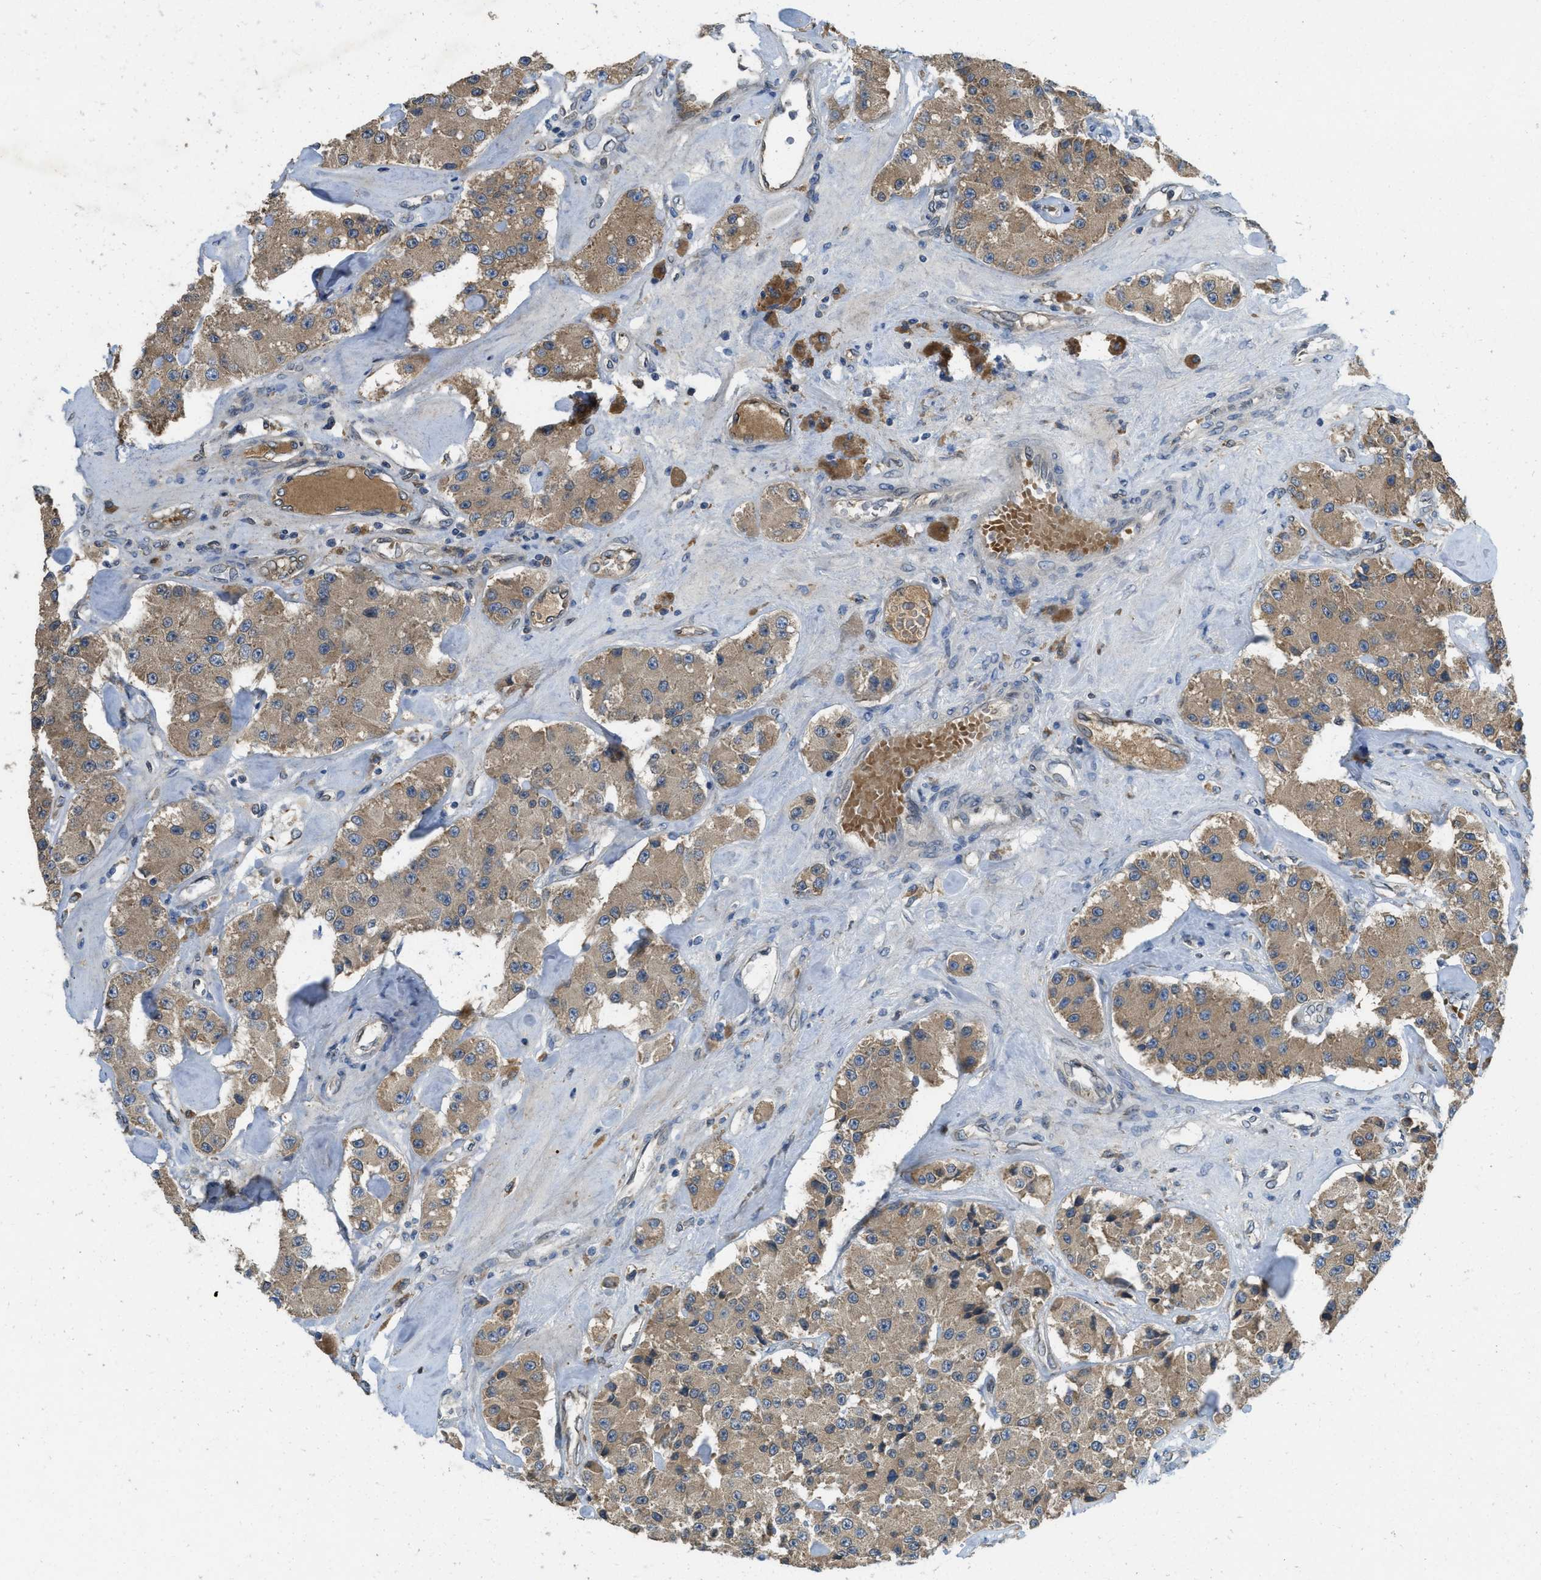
{"staining": {"intensity": "weak", "quantity": ">75%", "location": "cytoplasmic/membranous"}, "tissue": "carcinoid", "cell_type": "Tumor cells", "image_type": "cancer", "snomed": [{"axis": "morphology", "description": "Carcinoid, malignant, NOS"}, {"axis": "topography", "description": "Pancreas"}], "caption": "The histopathology image shows immunohistochemical staining of malignant carcinoid. There is weak cytoplasmic/membranous staining is seen in approximately >75% of tumor cells.", "gene": "MPDU1", "patient": {"sex": "male", "age": 41}}